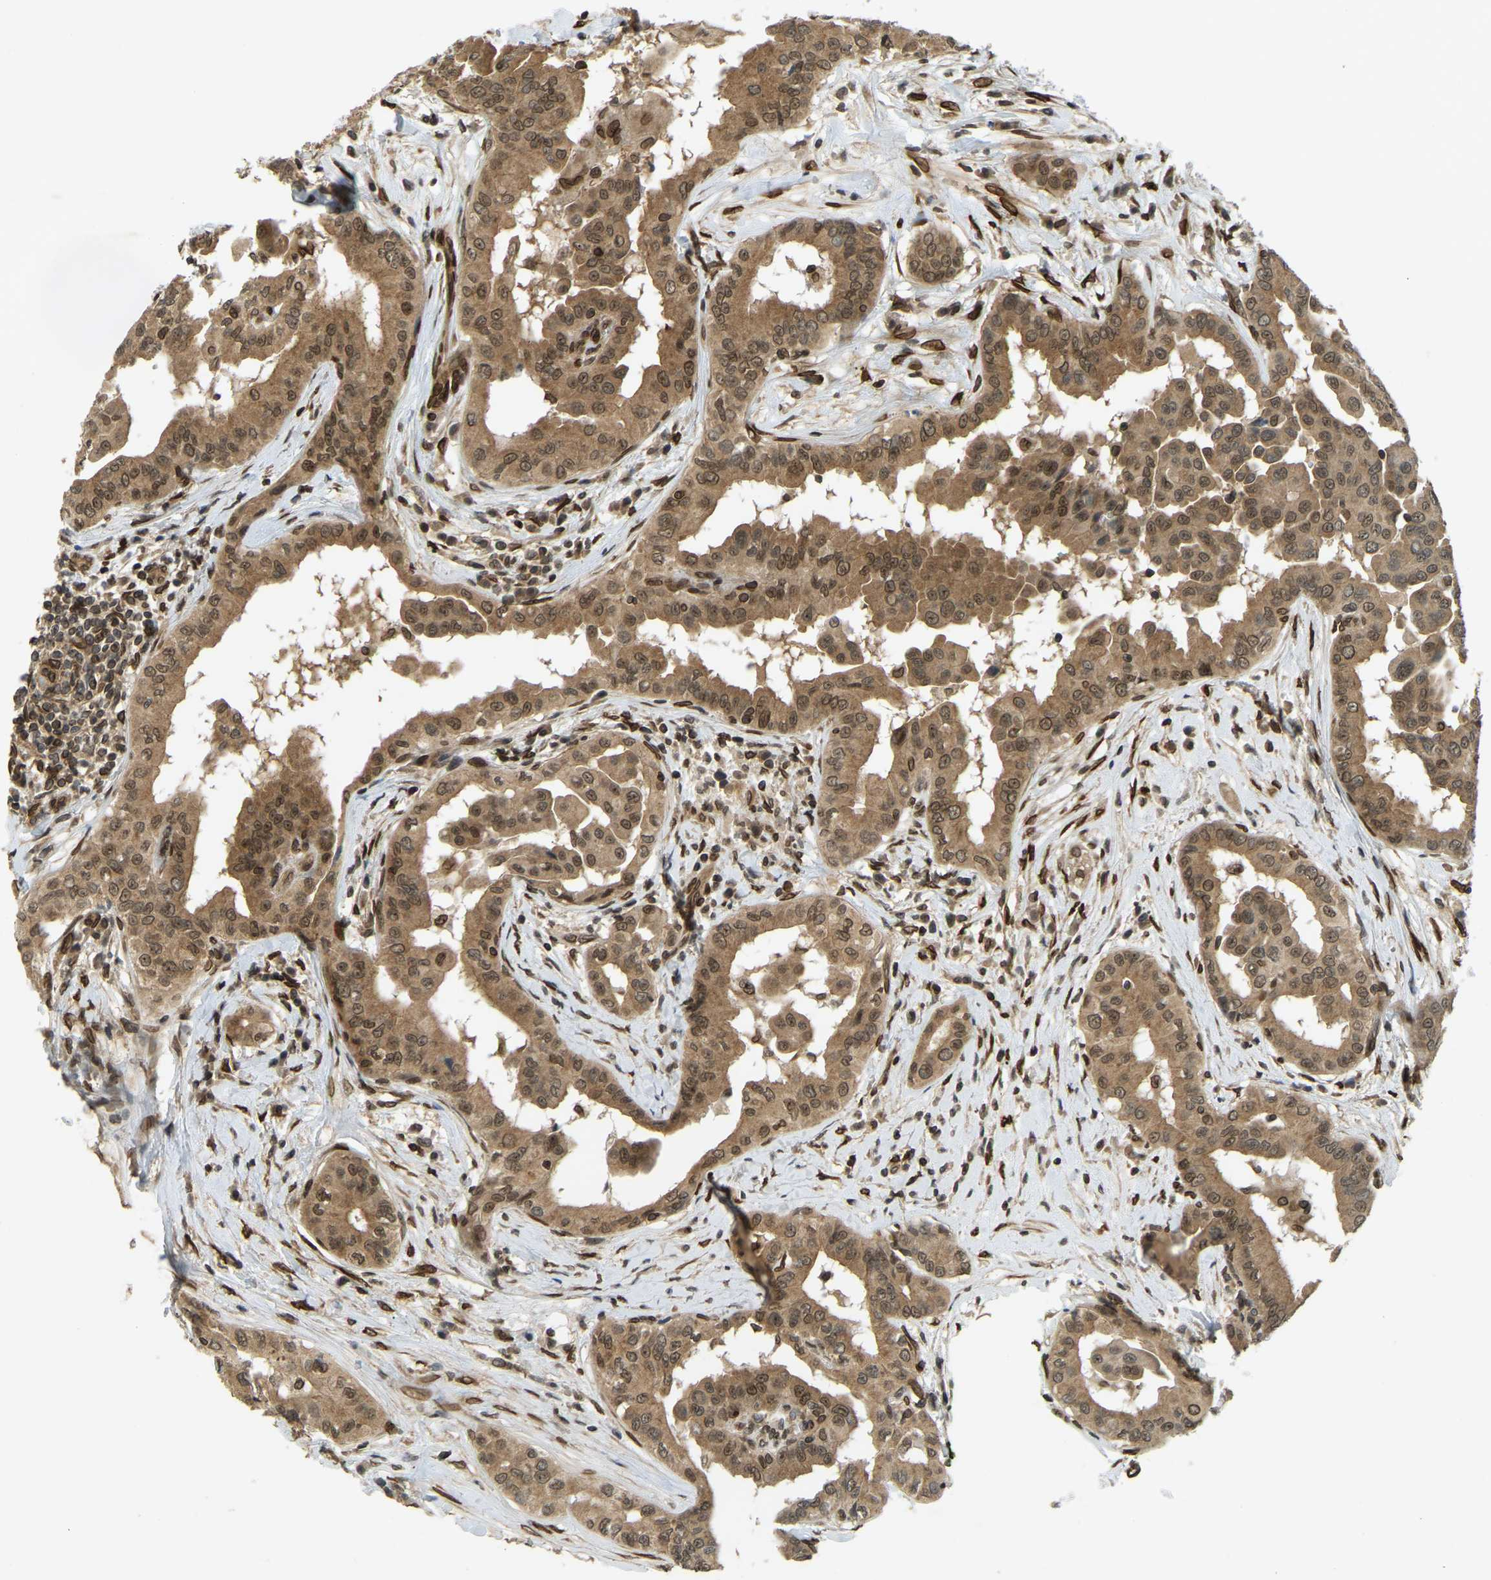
{"staining": {"intensity": "moderate", "quantity": ">75%", "location": "cytoplasmic/membranous,nuclear"}, "tissue": "thyroid cancer", "cell_type": "Tumor cells", "image_type": "cancer", "snomed": [{"axis": "morphology", "description": "Papillary adenocarcinoma, NOS"}, {"axis": "topography", "description": "Thyroid gland"}], "caption": "A photomicrograph showing moderate cytoplasmic/membranous and nuclear expression in approximately >75% of tumor cells in thyroid cancer (papillary adenocarcinoma), as visualized by brown immunohistochemical staining.", "gene": "SYNE1", "patient": {"sex": "male", "age": 33}}